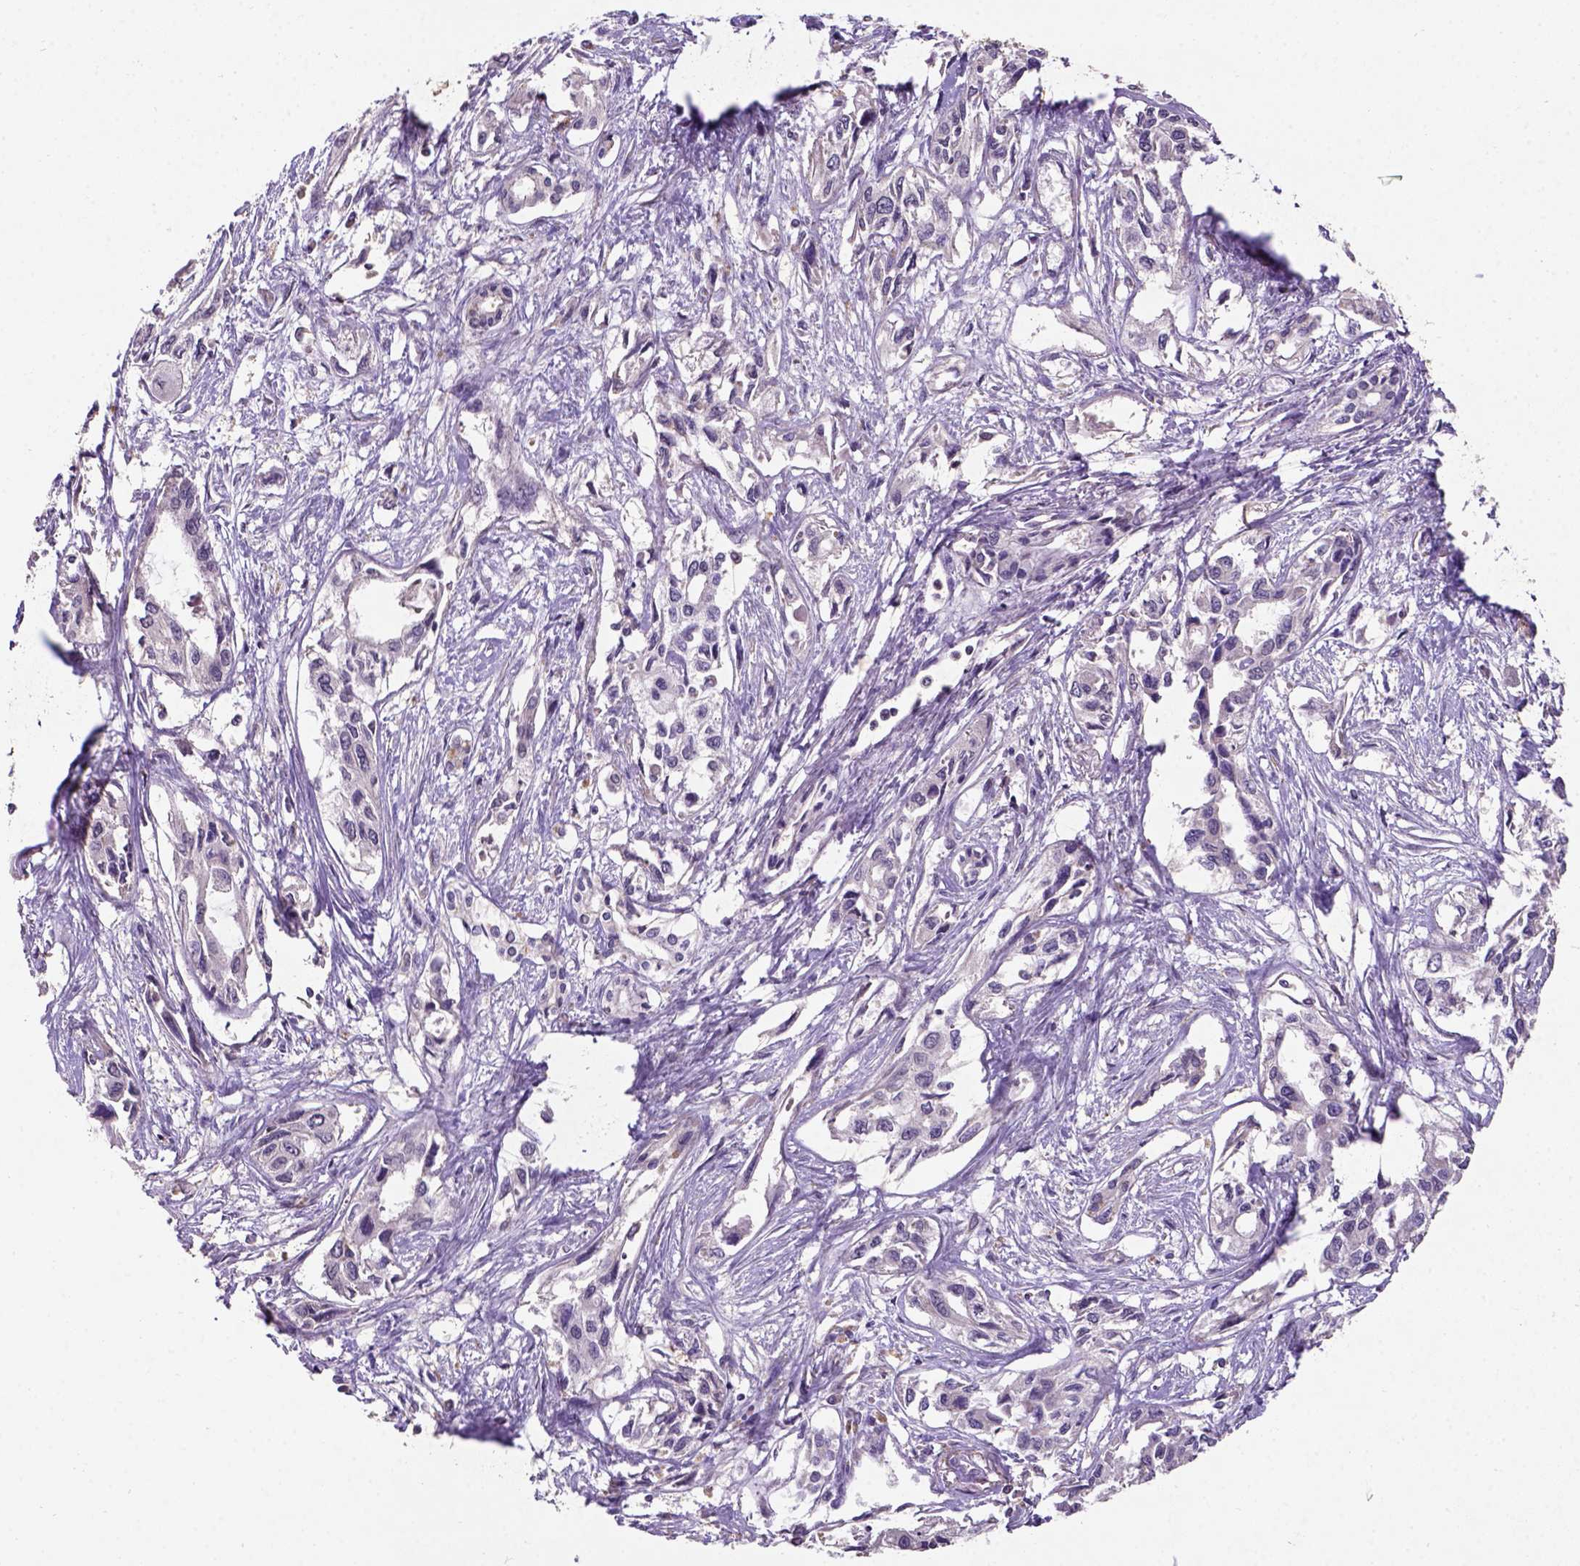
{"staining": {"intensity": "negative", "quantity": "none", "location": "none"}, "tissue": "pancreatic cancer", "cell_type": "Tumor cells", "image_type": "cancer", "snomed": [{"axis": "morphology", "description": "Adenocarcinoma, NOS"}, {"axis": "topography", "description": "Pancreas"}], "caption": "DAB immunohistochemical staining of human pancreatic cancer (adenocarcinoma) demonstrates no significant expression in tumor cells. (DAB (3,3'-diaminobenzidine) IHC visualized using brightfield microscopy, high magnification).", "gene": "KBTBD8", "patient": {"sex": "female", "age": 55}}